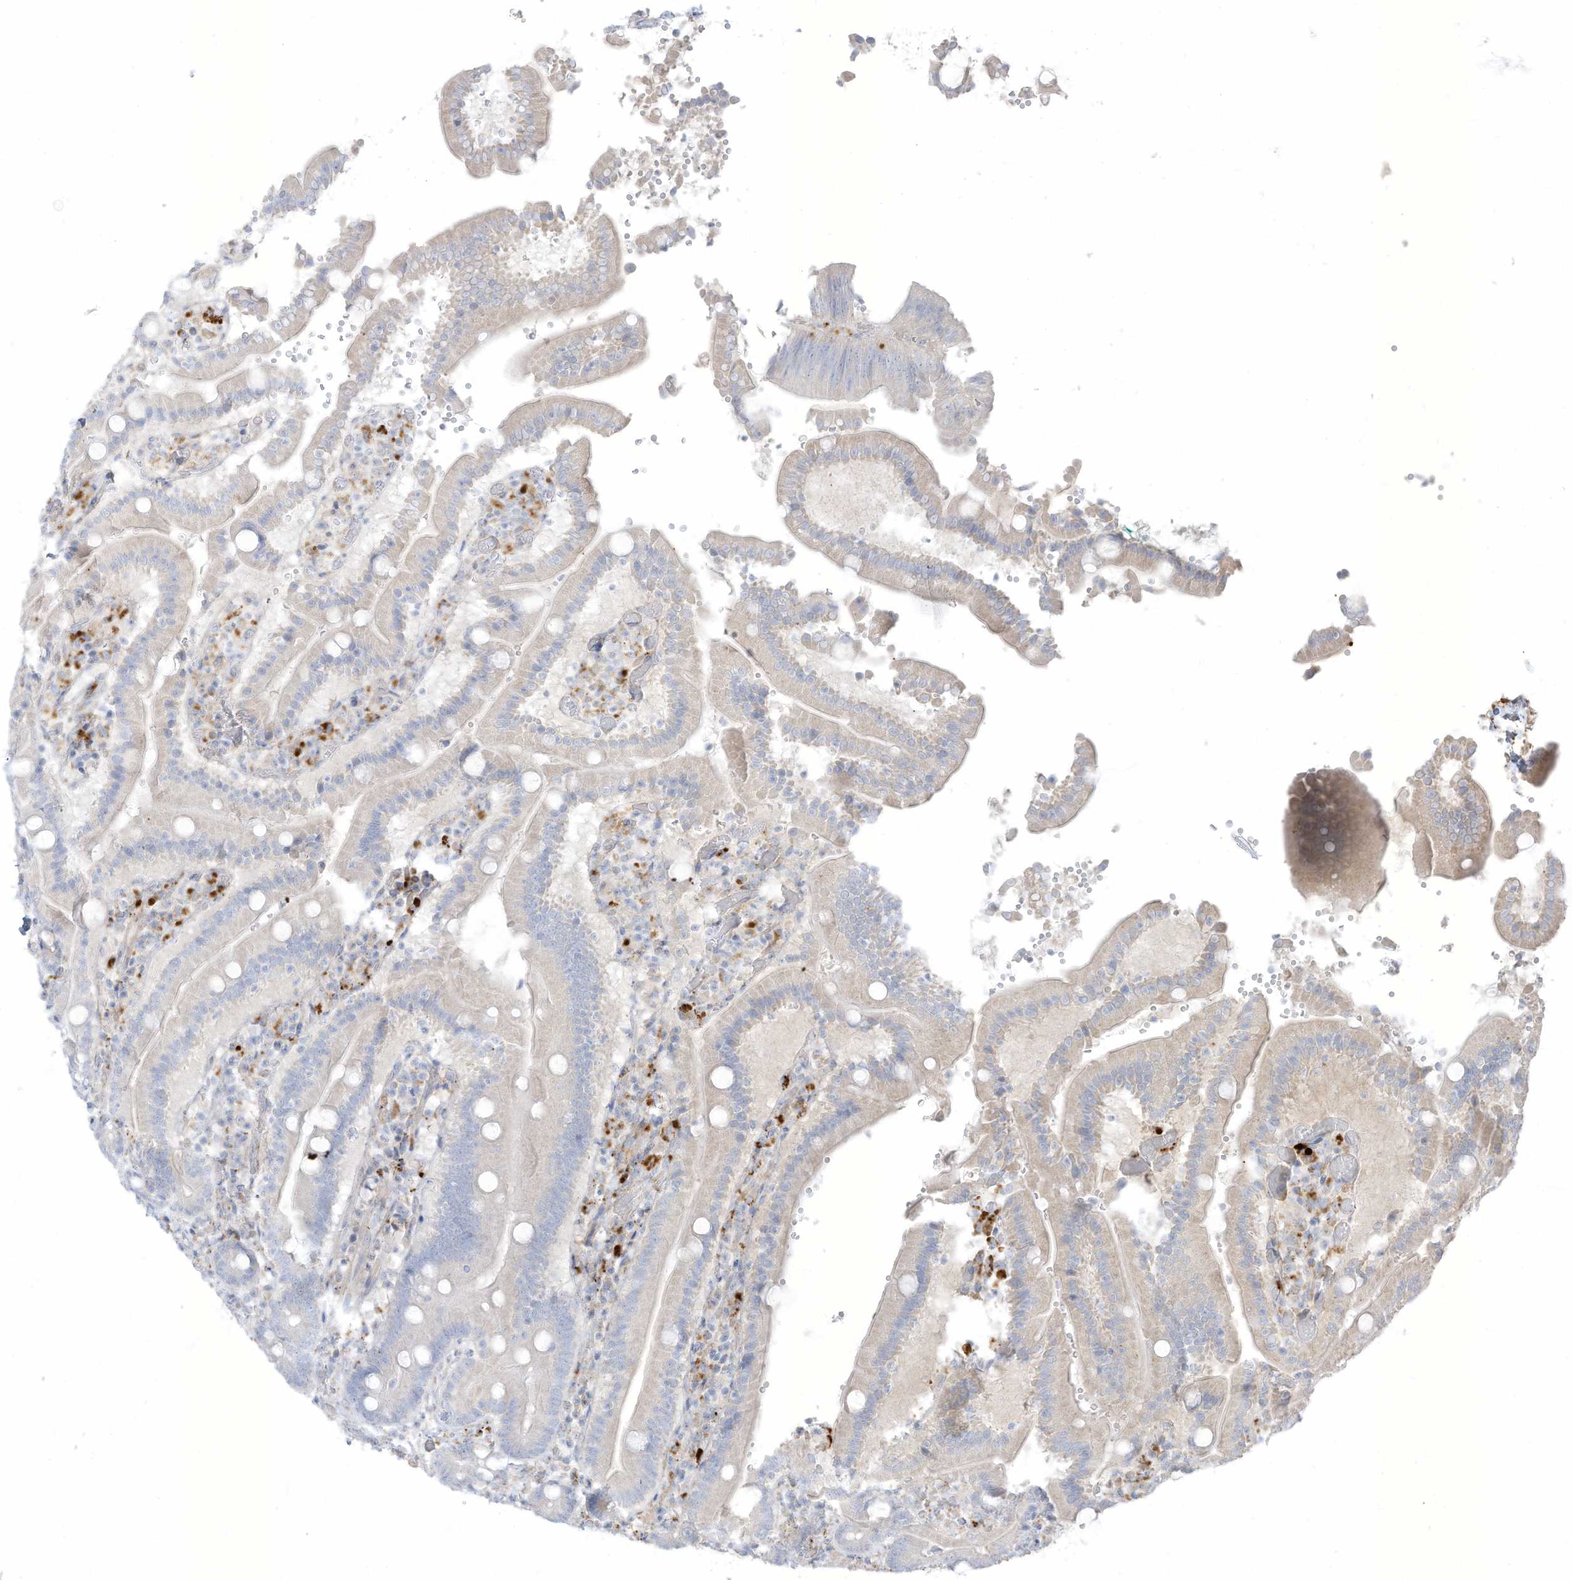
{"staining": {"intensity": "negative", "quantity": "none", "location": "none"}, "tissue": "duodenum", "cell_type": "Glandular cells", "image_type": "normal", "snomed": [{"axis": "morphology", "description": "Normal tissue, NOS"}, {"axis": "topography", "description": "Duodenum"}], "caption": "Unremarkable duodenum was stained to show a protein in brown. There is no significant staining in glandular cells.", "gene": "TAL2", "patient": {"sex": "female", "age": 62}}